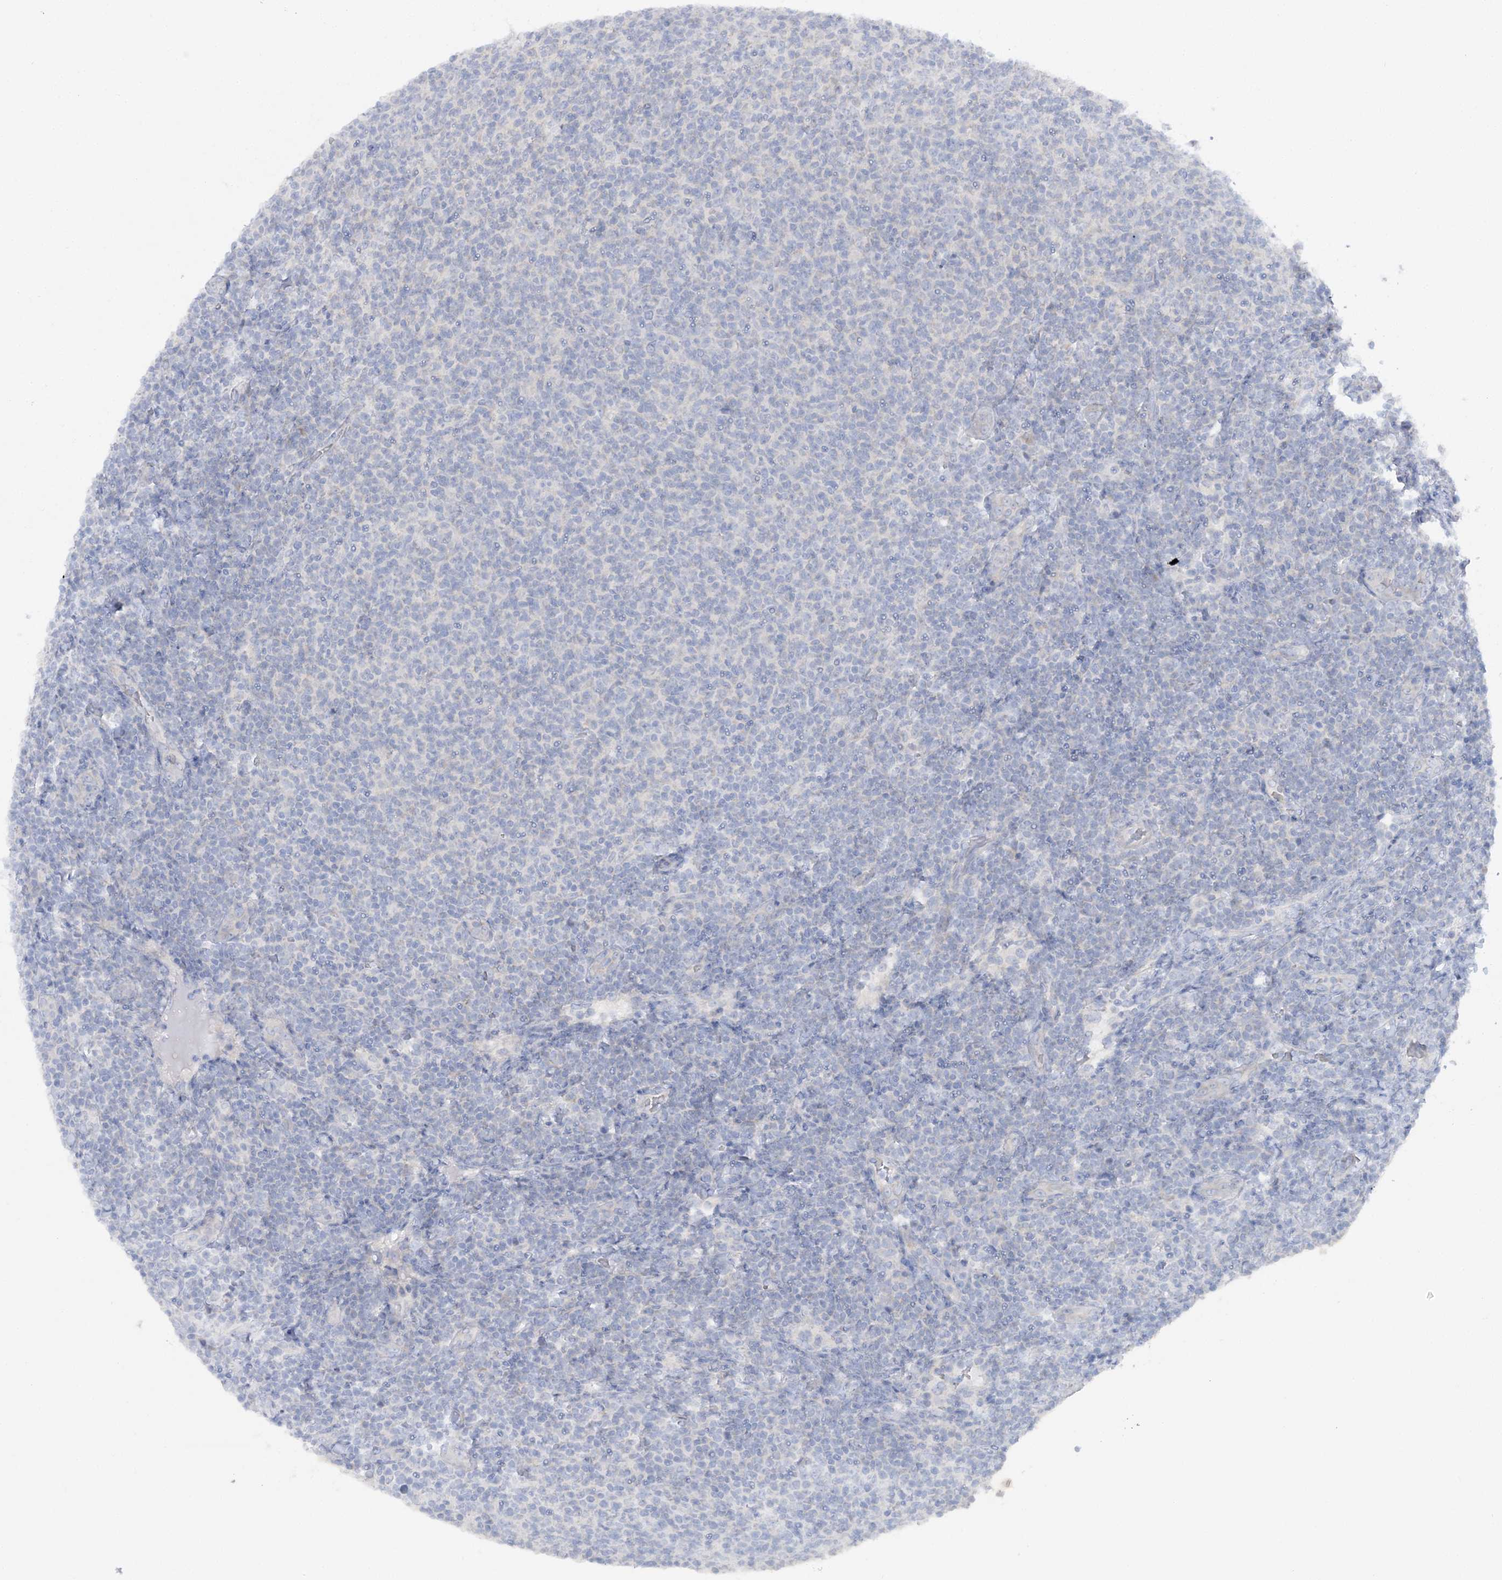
{"staining": {"intensity": "negative", "quantity": "none", "location": "none"}, "tissue": "lymphoma", "cell_type": "Tumor cells", "image_type": "cancer", "snomed": [{"axis": "morphology", "description": "Malignant lymphoma, non-Hodgkin's type, Low grade"}, {"axis": "topography", "description": "Lymph node"}], "caption": "There is no significant positivity in tumor cells of malignant lymphoma, non-Hodgkin's type (low-grade).", "gene": "MMADHC", "patient": {"sex": "male", "age": 66}}